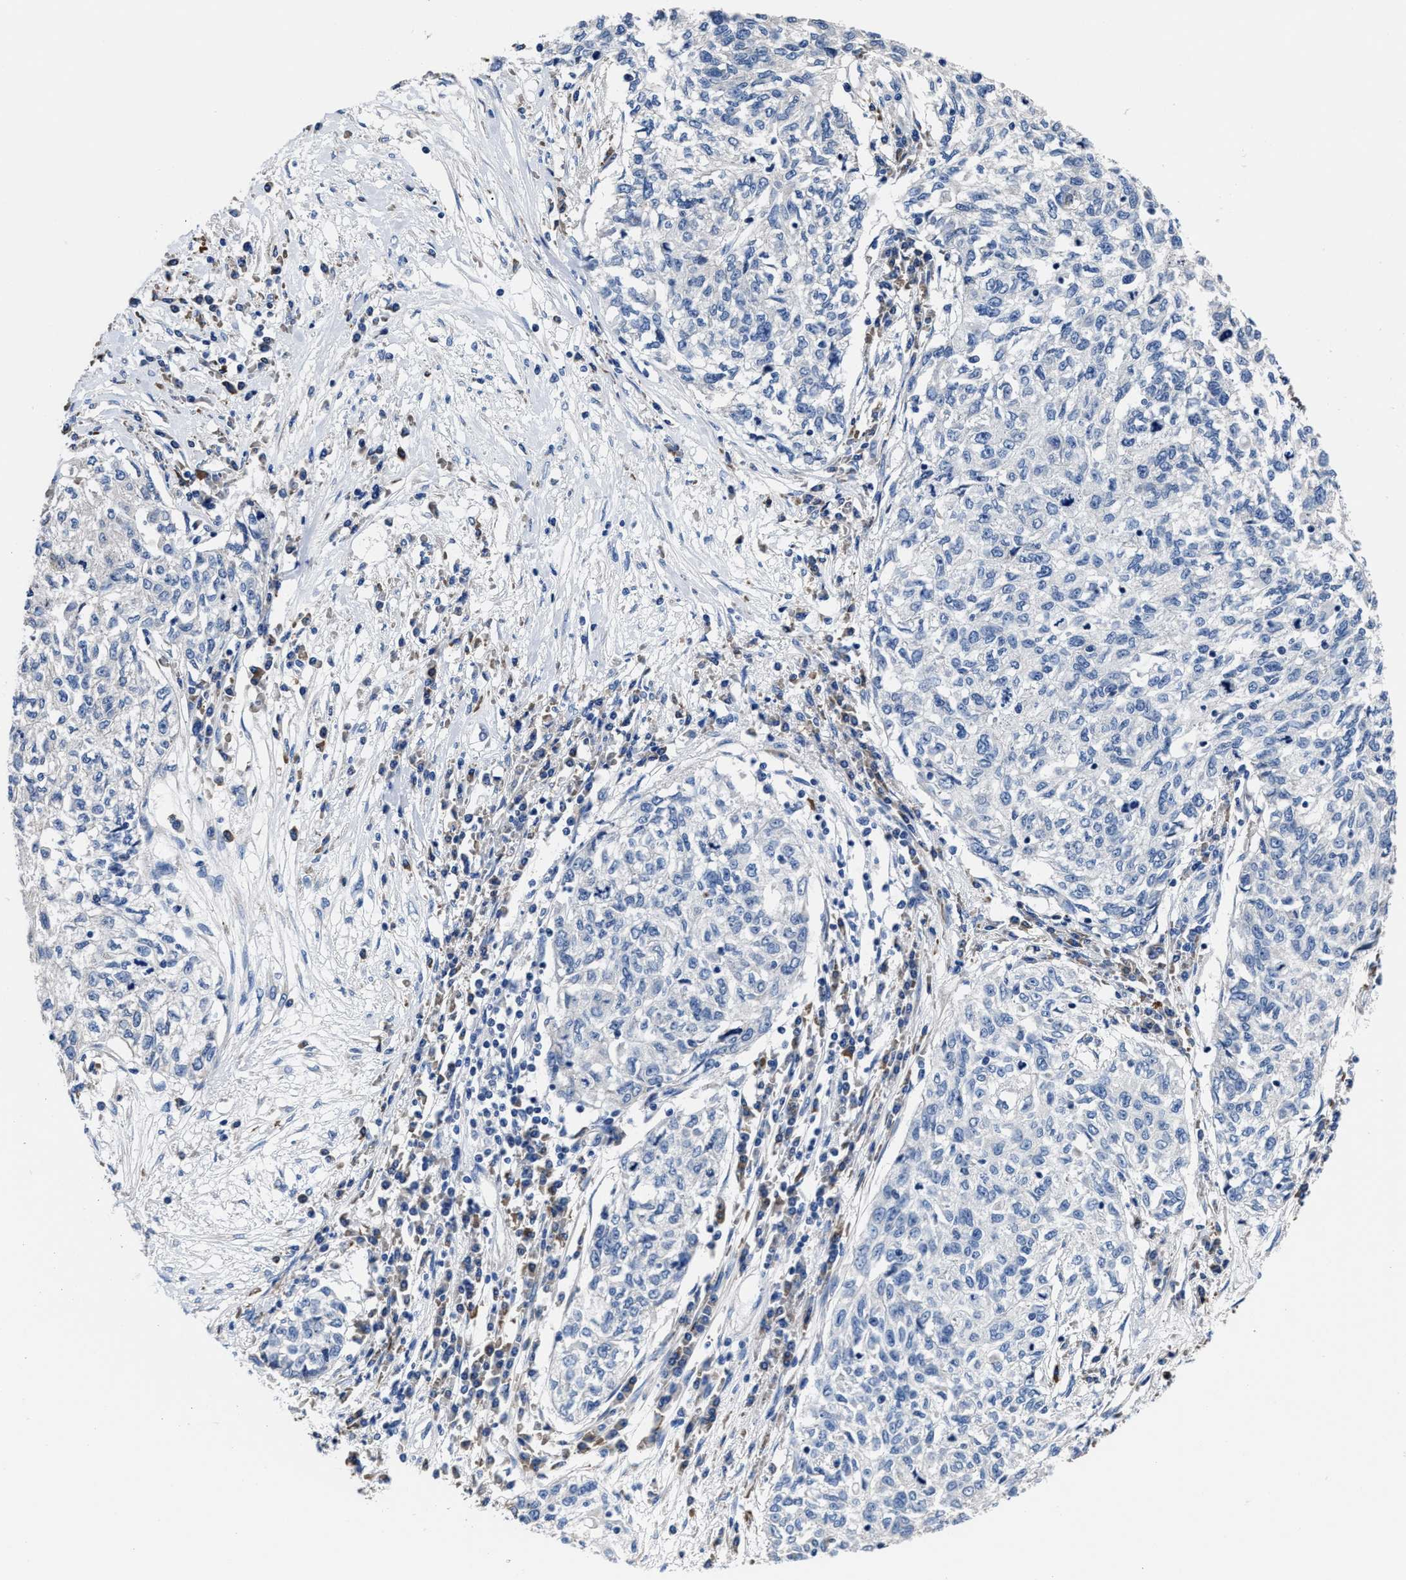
{"staining": {"intensity": "negative", "quantity": "none", "location": "none"}, "tissue": "cervical cancer", "cell_type": "Tumor cells", "image_type": "cancer", "snomed": [{"axis": "morphology", "description": "Squamous cell carcinoma, NOS"}, {"axis": "topography", "description": "Cervix"}], "caption": "Image shows no significant protein positivity in tumor cells of squamous cell carcinoma (cervical).", "gene": "SRPK2", "patient": {"sex": "female", "age": 57}}